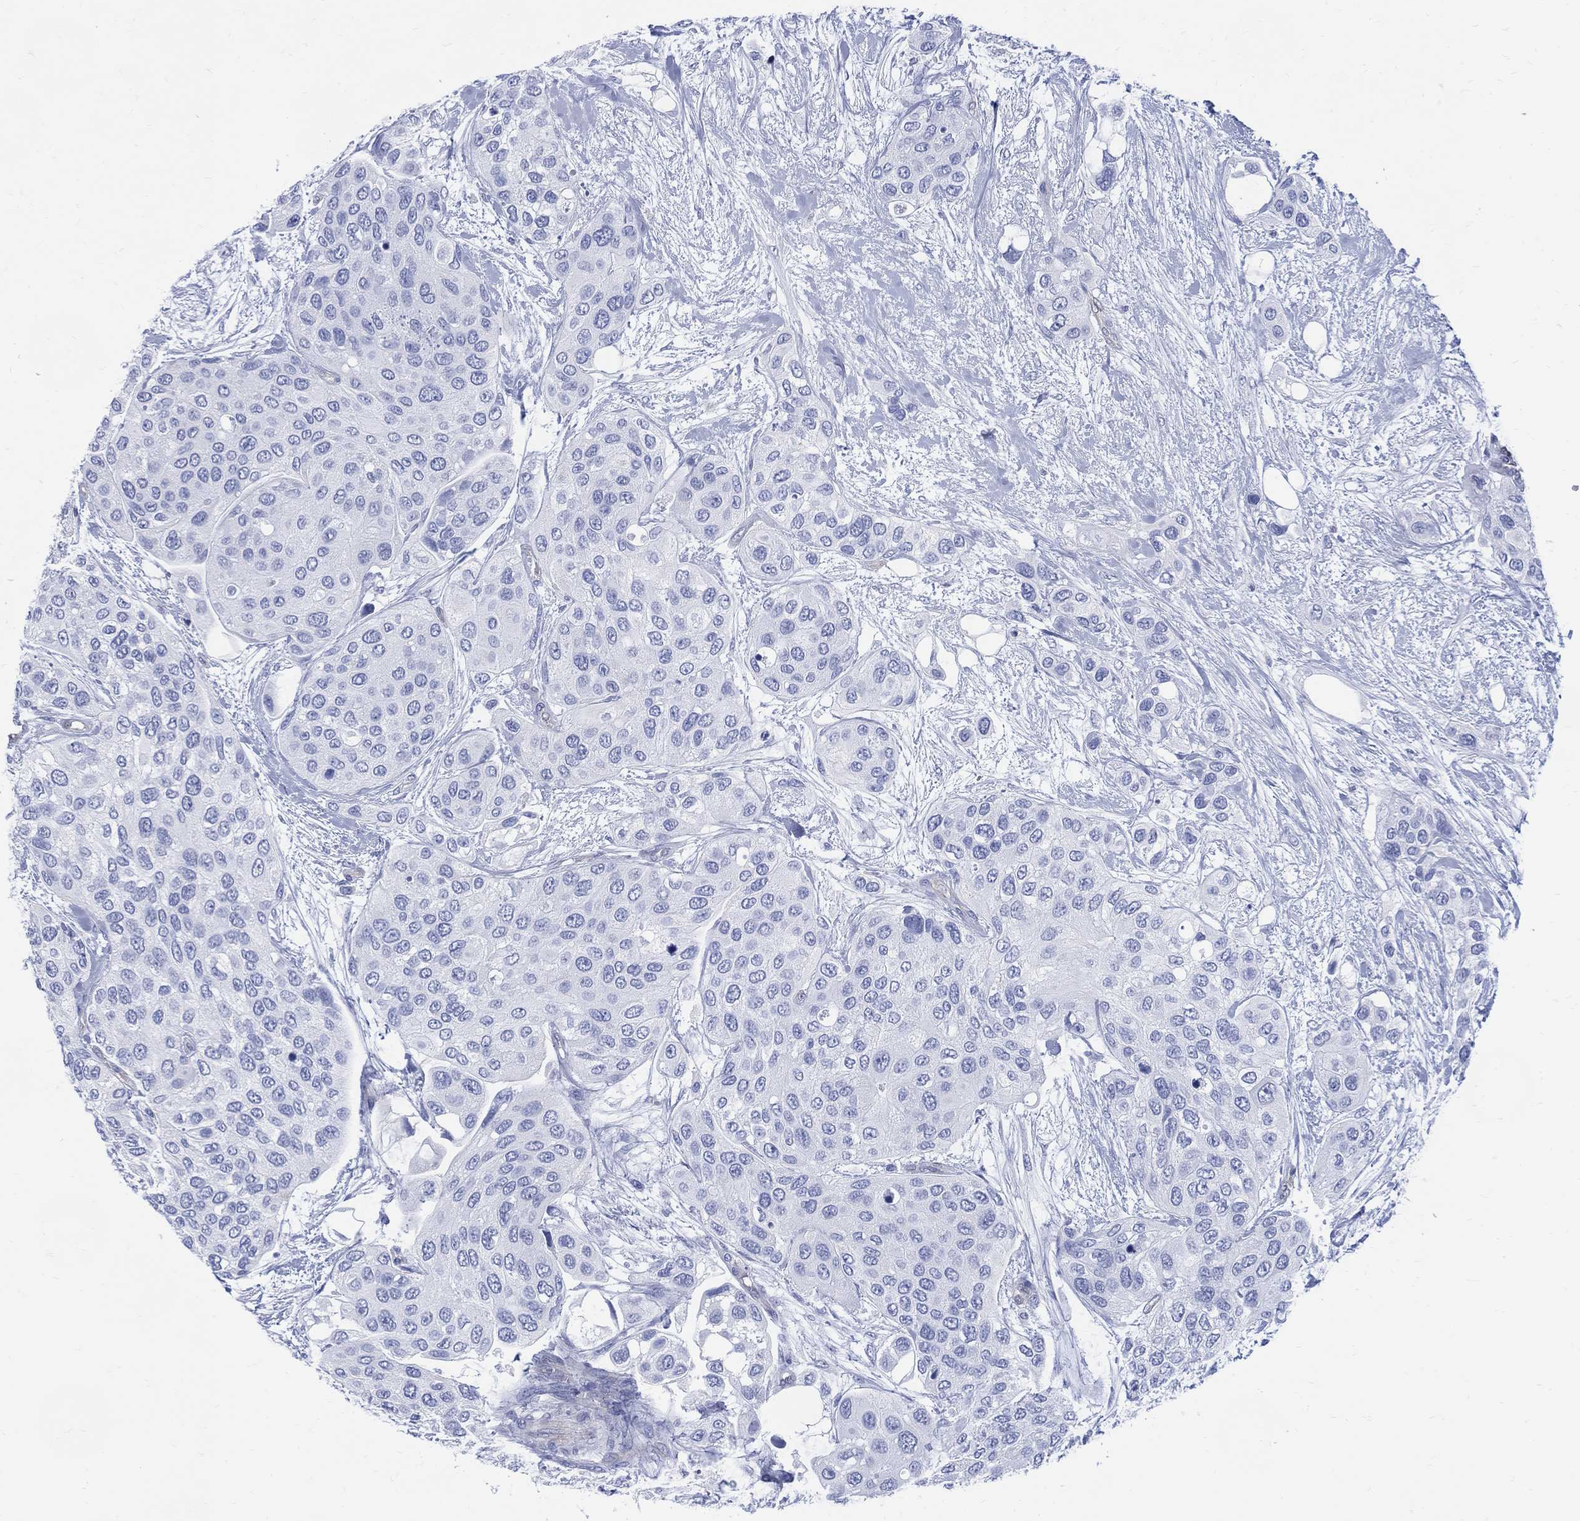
{"staining": {"intensity": "negative", "quantity": "none", "location": "none"}, "tissue": "urothelial cancer", "cell_type": "Tumor cells", "image_type": "cancer", "snomed": [{"axis": "morphology", "description": "Urothelial carcinoma, High grade"}, {"axis": "topography", "description": "Urinary bladder"}], "caption": "A micrograph of human urothelial carcinoma (high-grade) is negative for staining in tumor cells. (DAB (3,3'-diaminobenzidine) immunohistochemistry with hematoxylin counter stain).", "gene": "DDI1", "patient": {"sex": "male", "age": 77}}